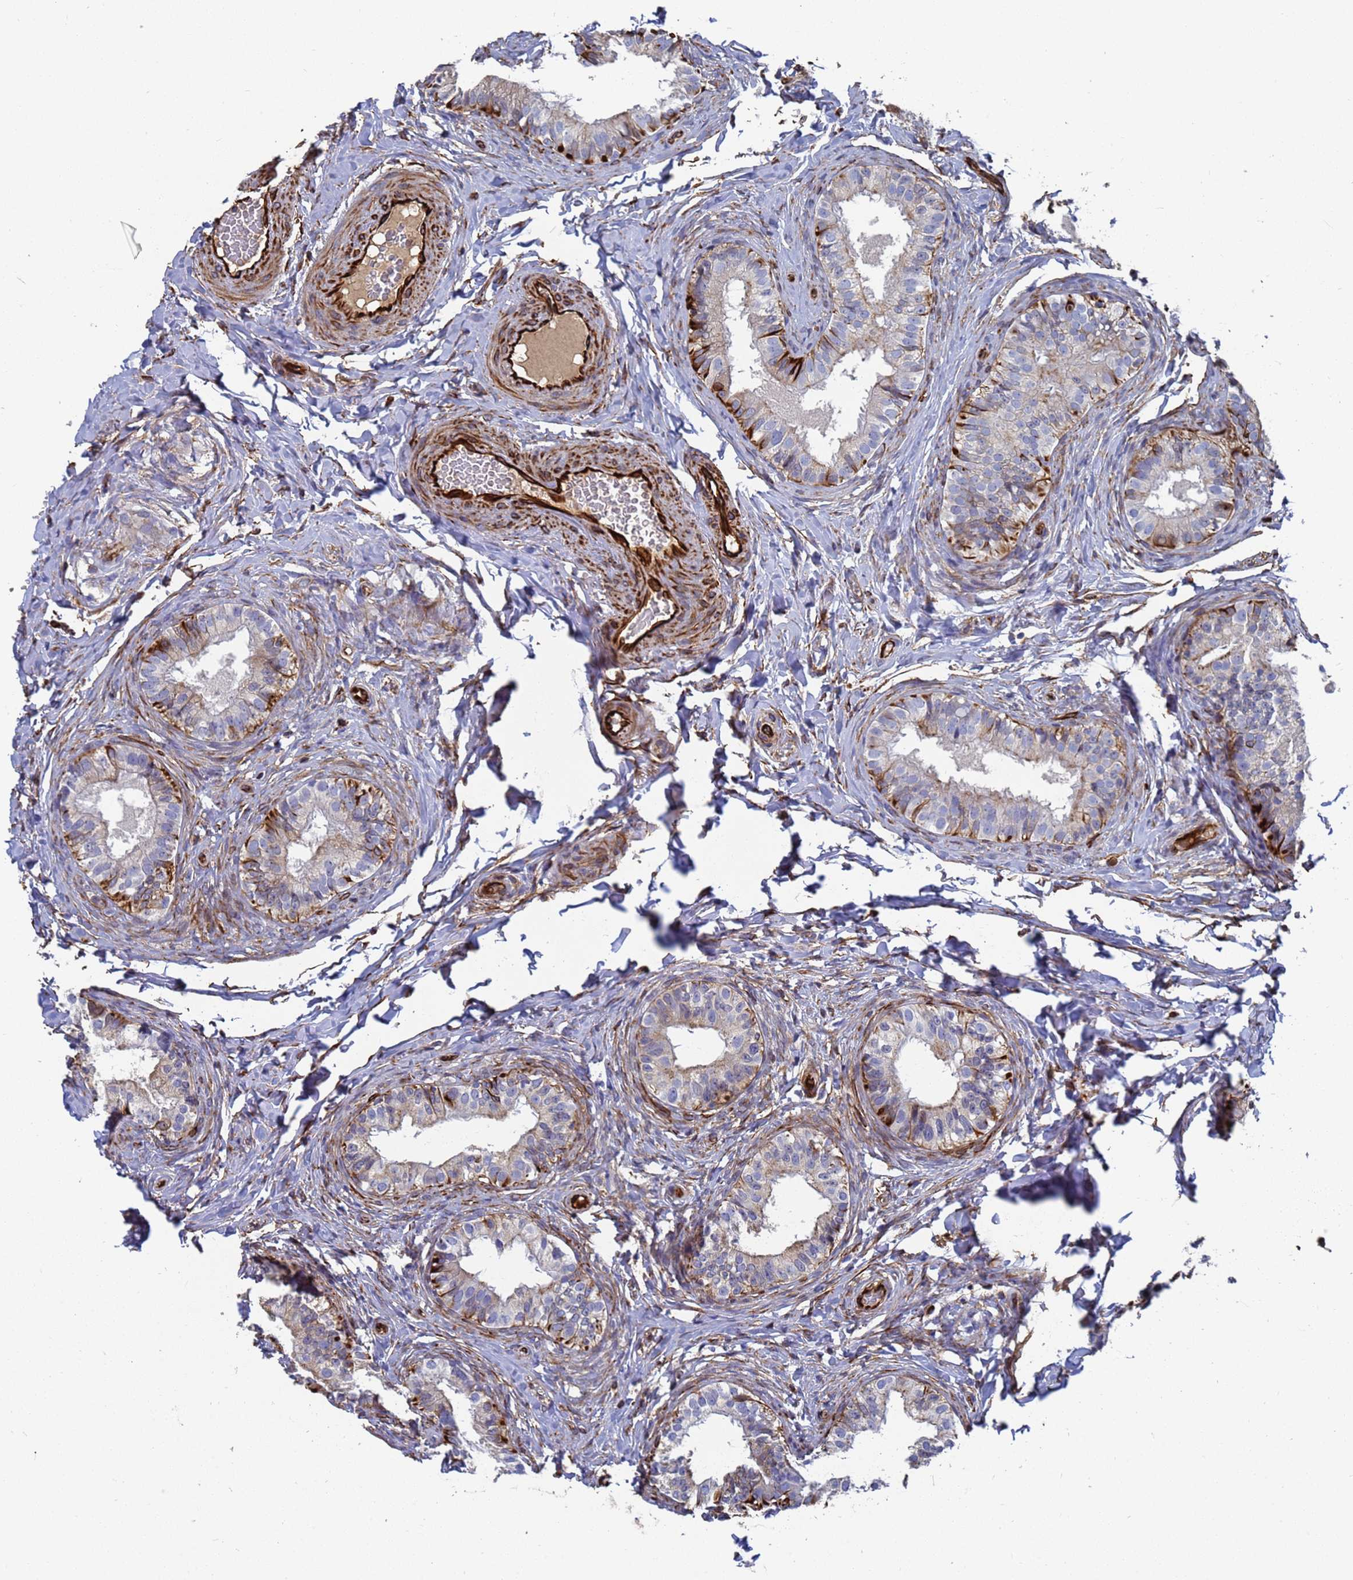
{"staining": {"intensity": "strong", "quantity": "25%-75%", "location": "cytoplasmic/membranous"}, "tissue": "epididymis", "cell_type": "Glandular cells", "image_type": "normal", "snomed": [{"axis": "morphology", "description": "Normal tissue, NOS"}, {"axis": "topography", "description": "Epididymis"}], "caption": "Brown immunohistochemical staining in benign human epididymis displays strong cytoplasmic/membranous staining in approximately 25%-75% of glandular cells.", "gene": "SYT13", "patient": {"sex": "male", "age": 49}}